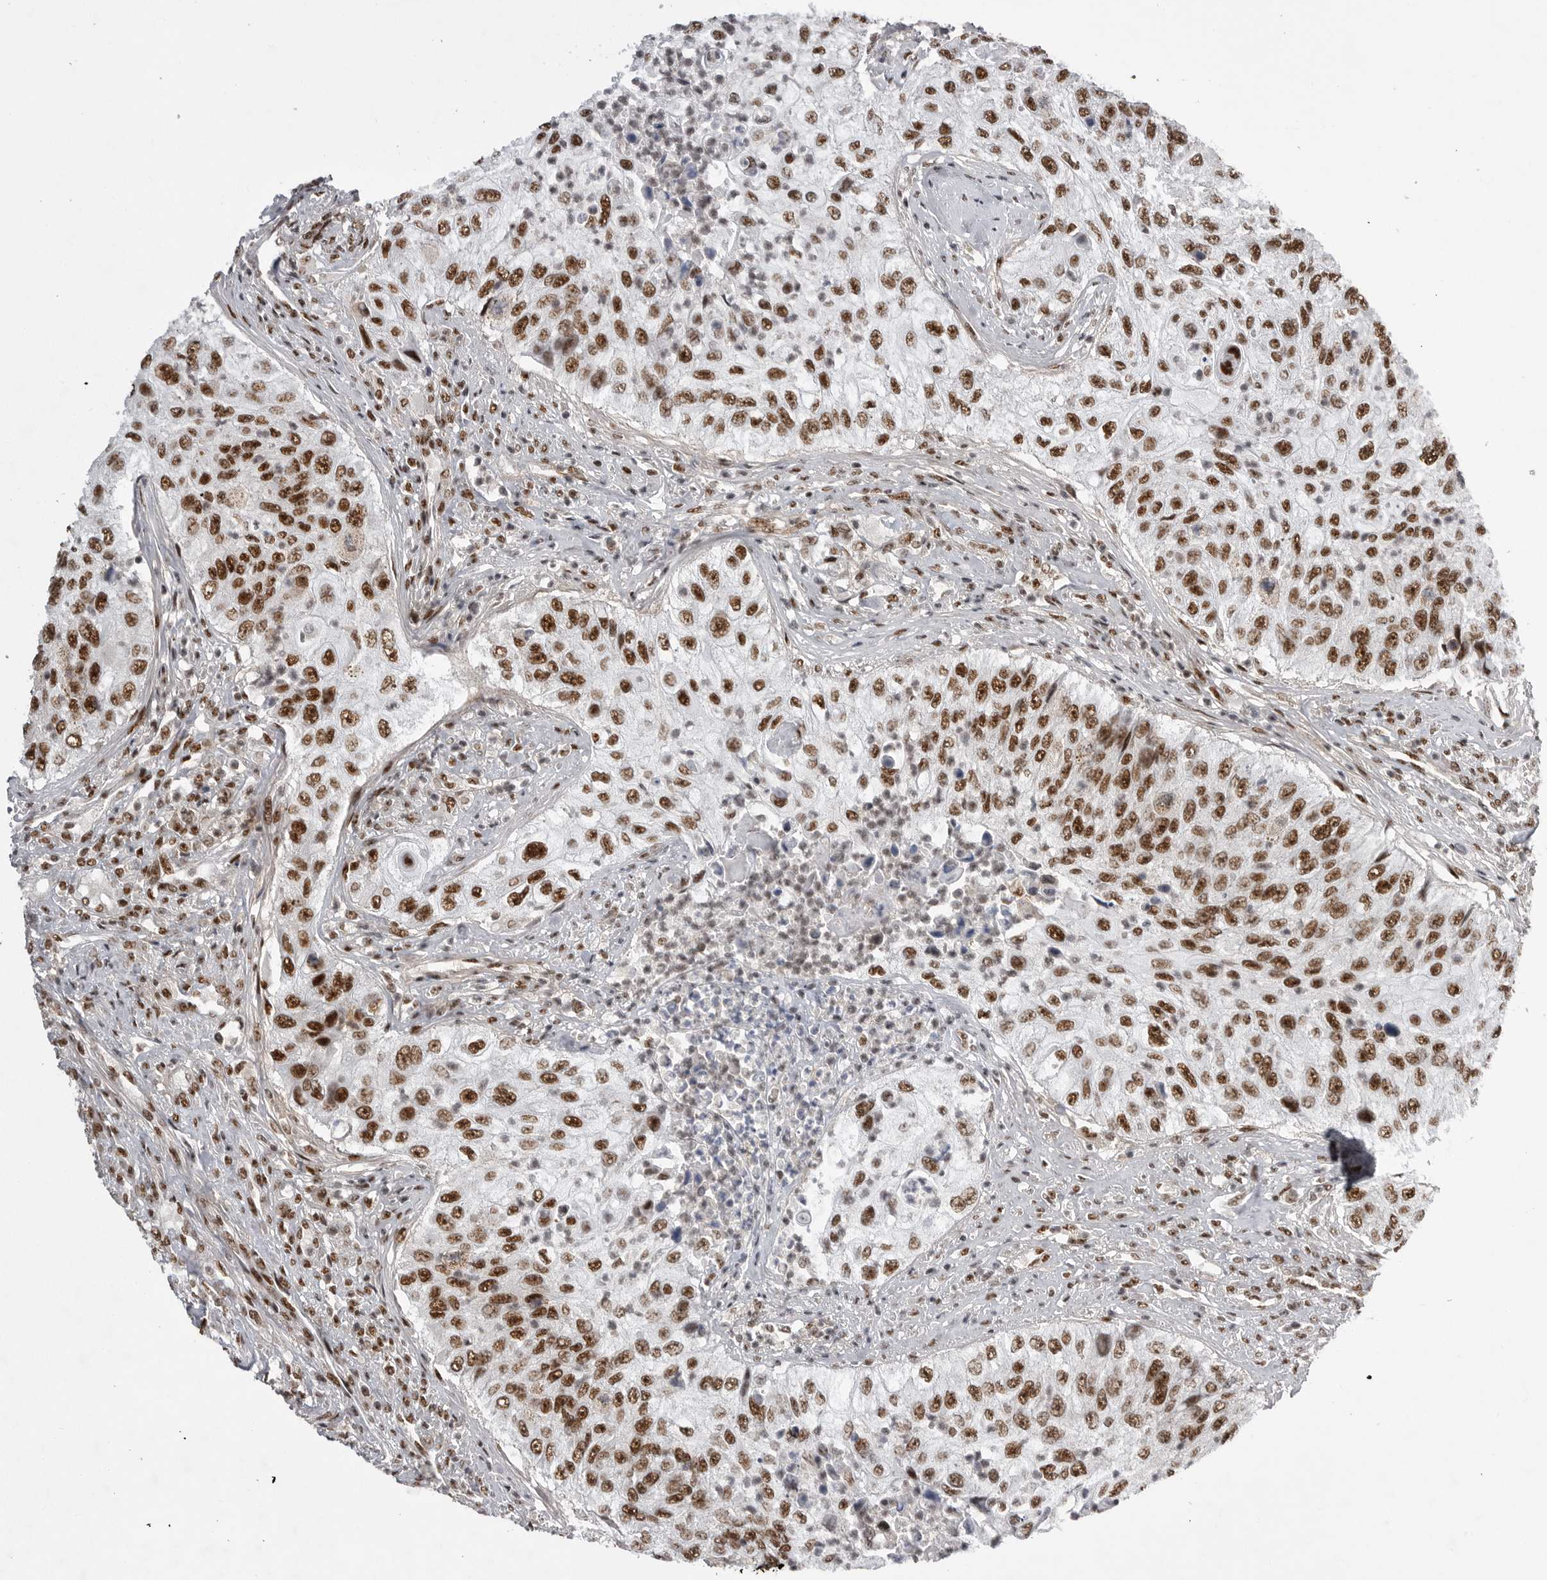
{"staining": {"intensity": "strong", "quantity": ">75%", "location": "nuclear"}, "tissue": "urothelial cancer", "cell_type": "Tumor cells", "image_type": "cancer", "snomed": [{"axis": "morphology", "description": "Urothelial carcinoma, High grade"}, {"axis": "topography", "description": "Urinary bladder"}], "caption": "A photomicrograph of human urothelial cancer stained for a protein displays strong nuclear brown staining in tumor cells. (DAB (3,3'-diaminobenzidine) IHC with brightfield microscopy, high magnification).", "gene": "PPP1R8", "patient": {"sex": "female", "age": 60}}